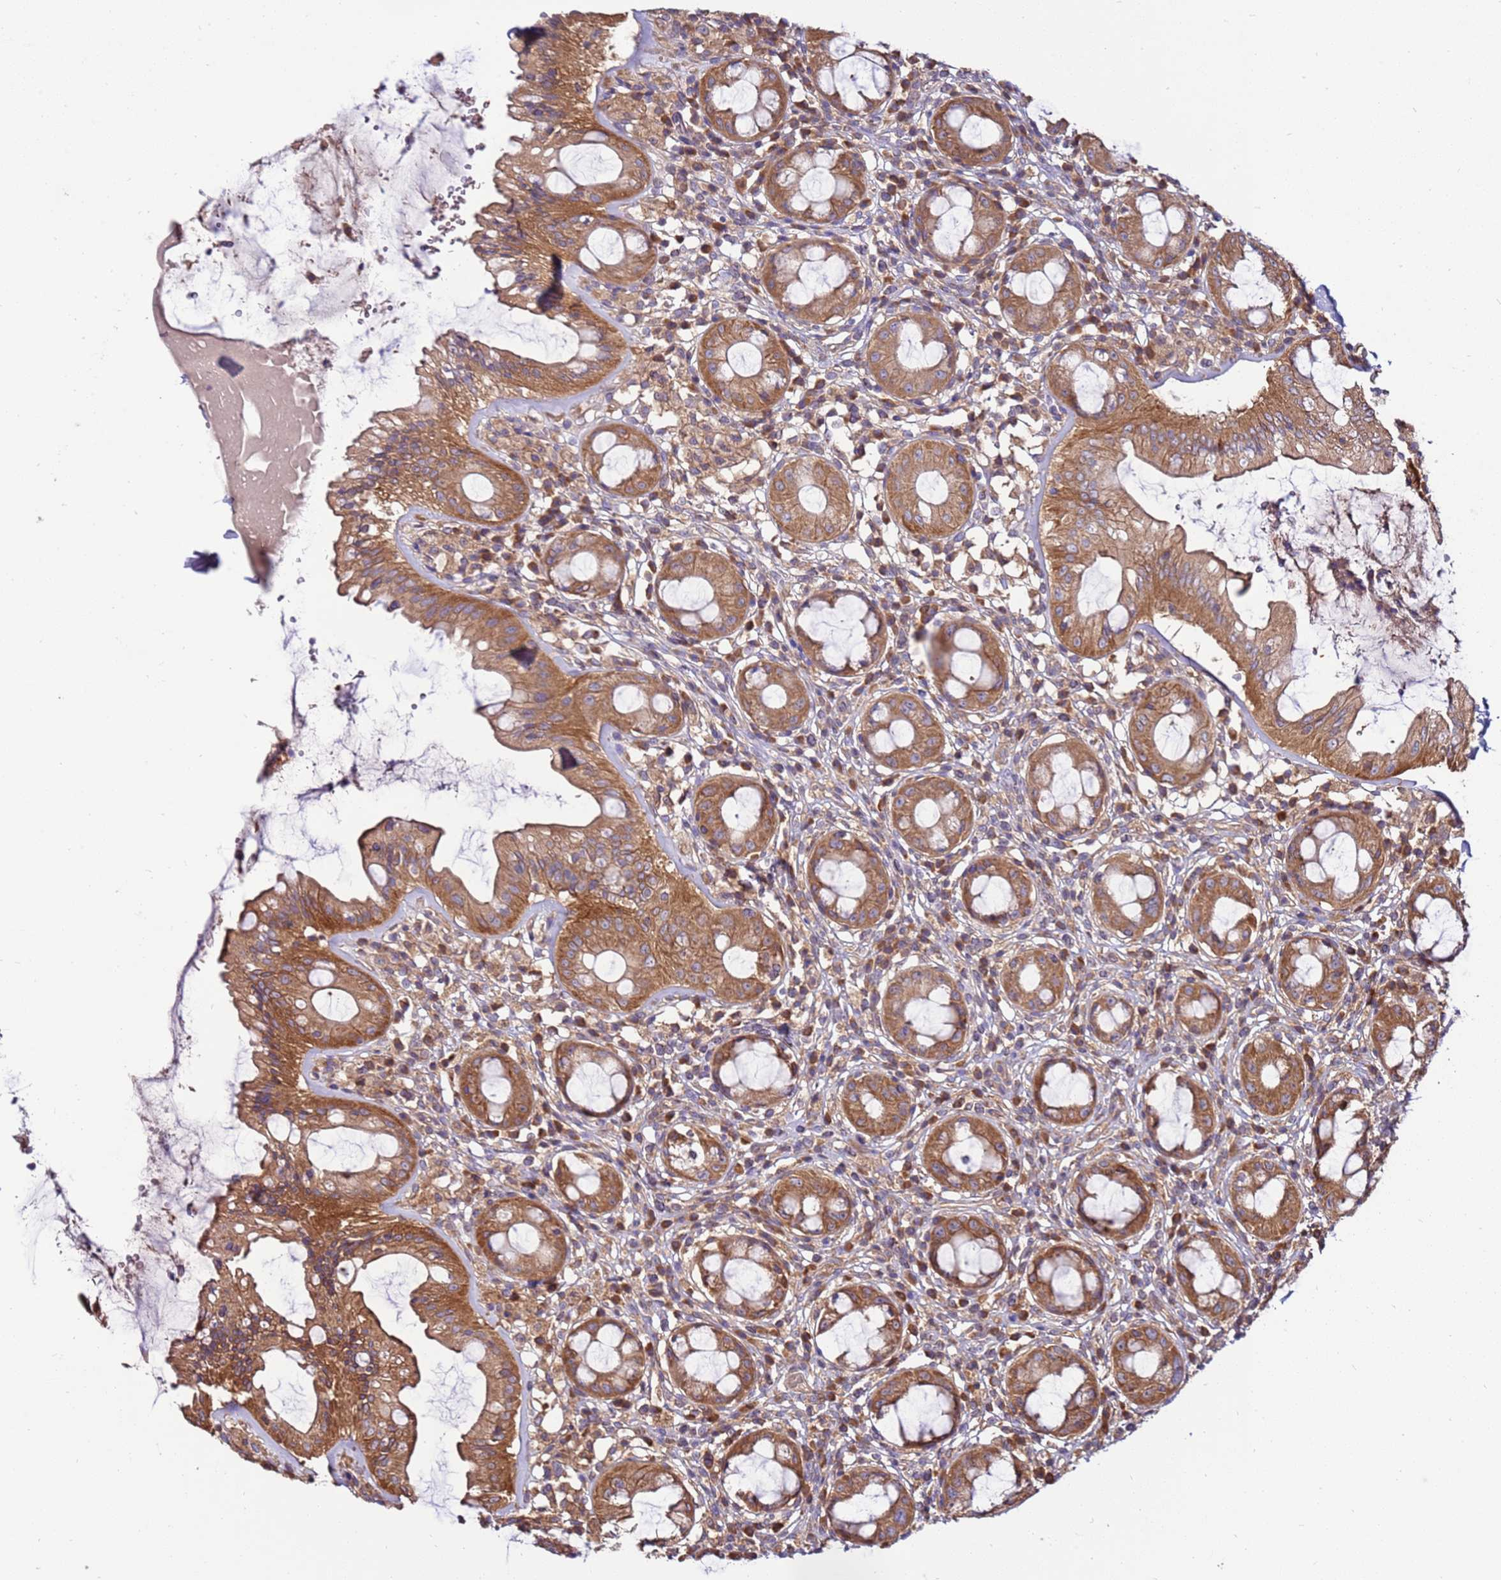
{"staining": {"intensity": "moderate", "quantity": ">75%", "location": "cytoplasmic/membranous"}, "tissue": "rectum", "cell_type": "Glandular cells", "image_type": "normal", "snomed": [{"axis": "morphology", "description": "Normal tissue, NOS"}, {"axis": "topography", "description": "Rectum"}], "caption": "Protein expression analysis of normal rectum exhibits moderate cytoplasmic/membranous staining in approximately >75% of glandular cells.", "gene": "SLC44A5", "patient": {"sex": "female", "age": 57}}